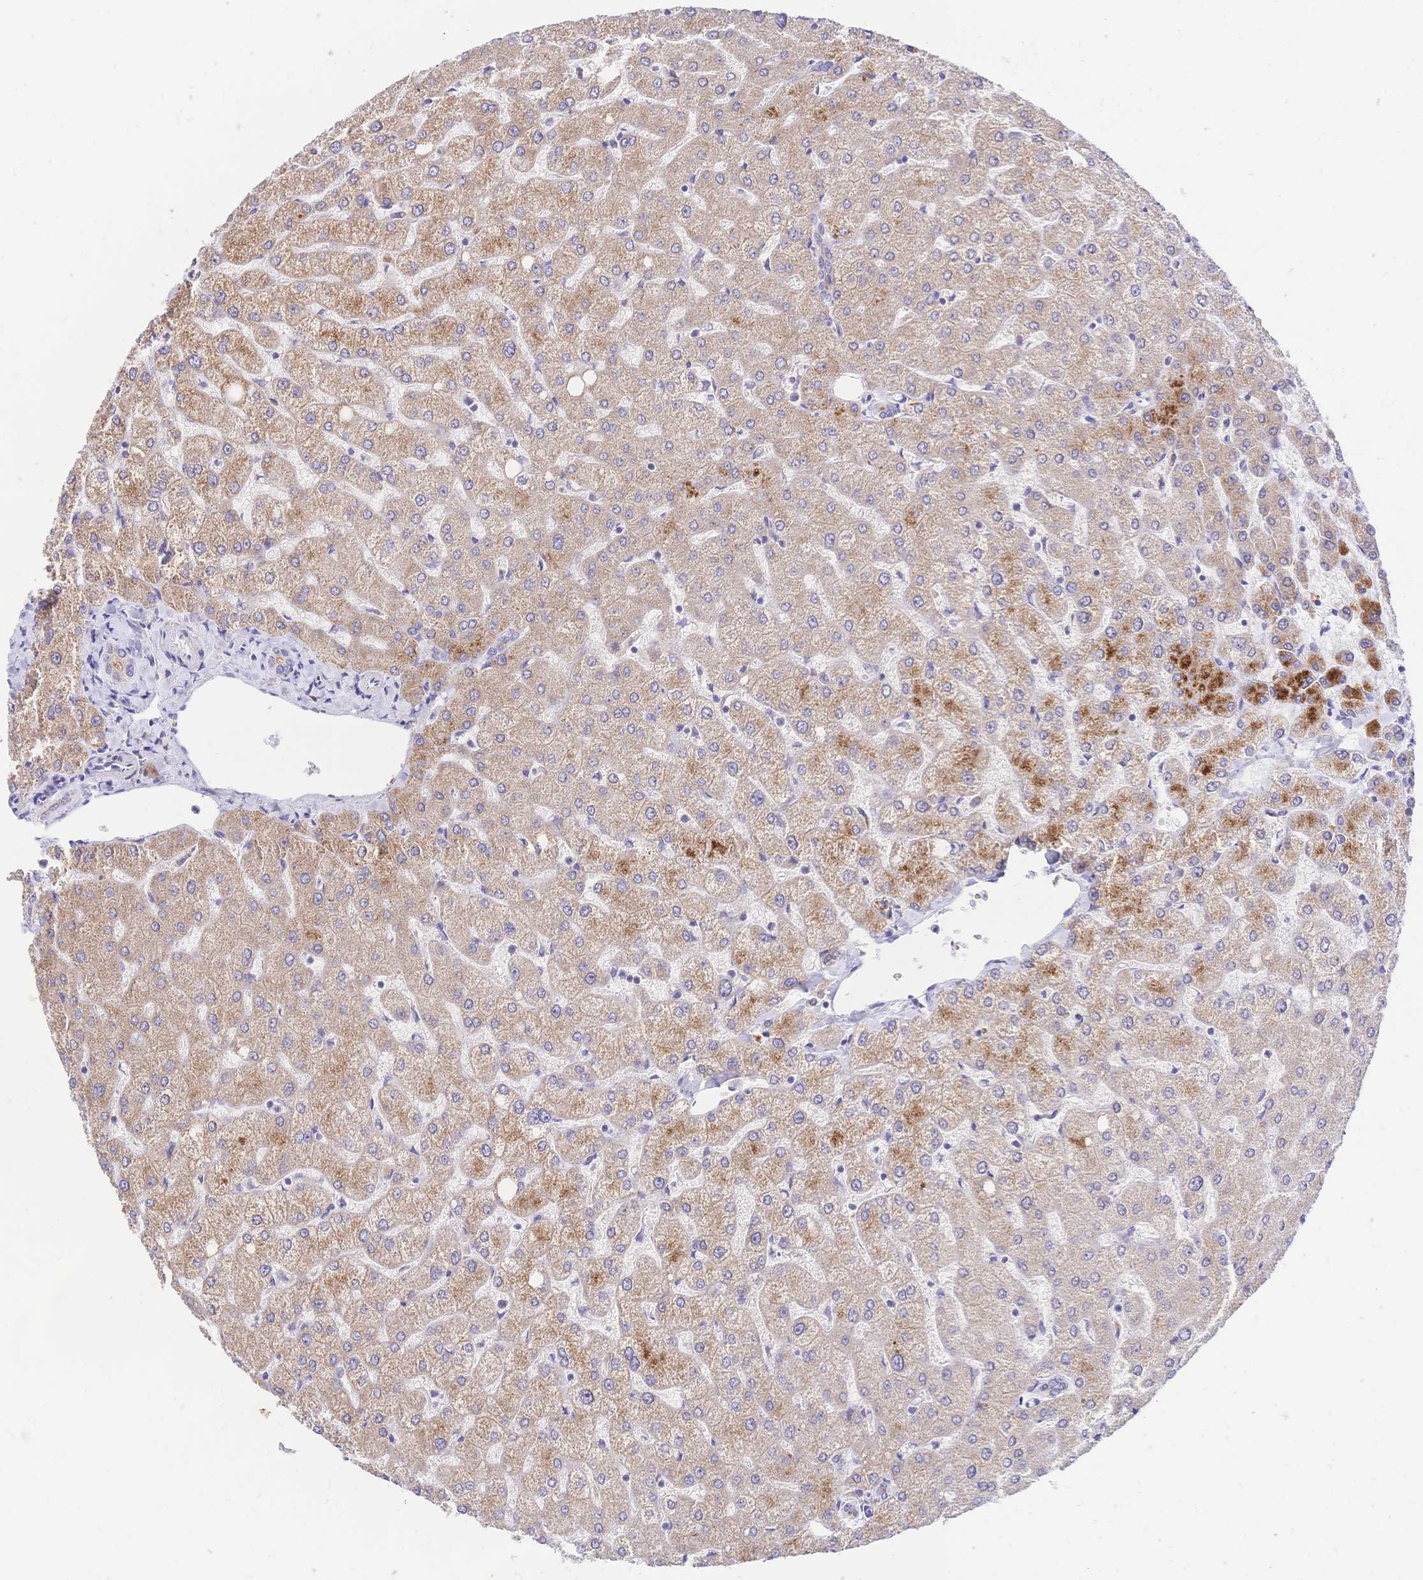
{"staining": {"intensity": "weak", "quantity": "25%-75%", "location": "cytoplasmic/membranous"}, "tissue": "liver", "cell_type": "Cholangiocytes", "image_type": "normal", "snomed": [{"axis": "morphology", "description": "Normal tissue, NOS"}, {"axis": "topography", "description": "Liver"}], "caption": "Liver stained with DAB (3,3'-diaminobenzidine) immunohistochemistry (IHC) shows low levels of weak cytoplasmic/membranous positivity in approximately 25%-75% of cholangiocytes. (DAB (3,3'-diaminobenzidine) IHC, brown staining for protein, blue staining for nuclei).", "gene": "CLEC18A", "patient": {"sex": "female", "age": 54}}